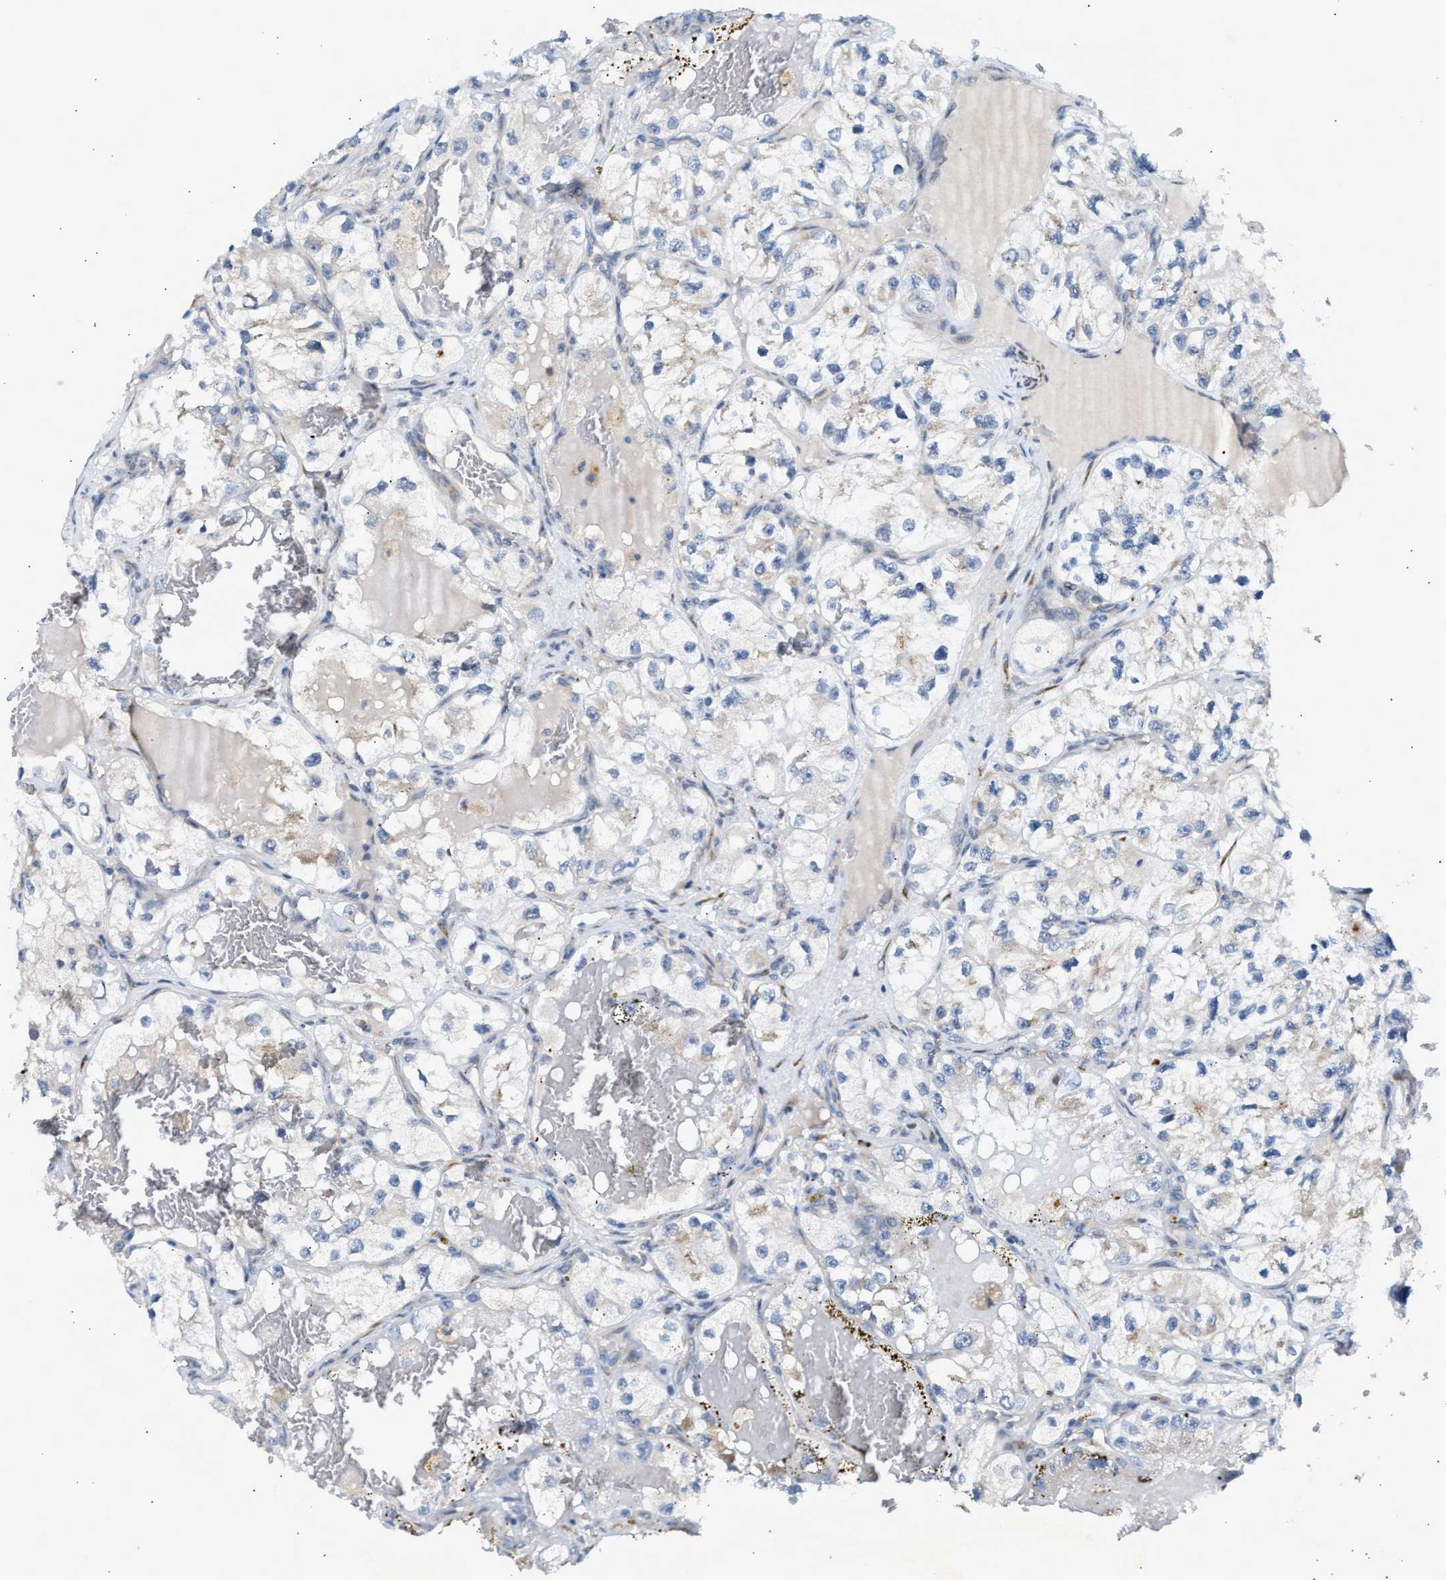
{"staining": {"intensity": "weak", "quantity": "<25%", "location": "cytoplasmic/membranous"}, "tissue": "renal cancer", "cell_type": "Tumor cells", "image_type": "cancer", "snomed": [{"axis": "morphology", "description": "Adenocarcinoma, NOS"}, {"axis": "topography", "description": "Kidney"}], "caption": "Immunohistochemical staining of human renal adenocarcinoma displays no significant expression in tumor cells.", "gene": "KCNC2", "patient": {"sex": "female", "age": 57}}